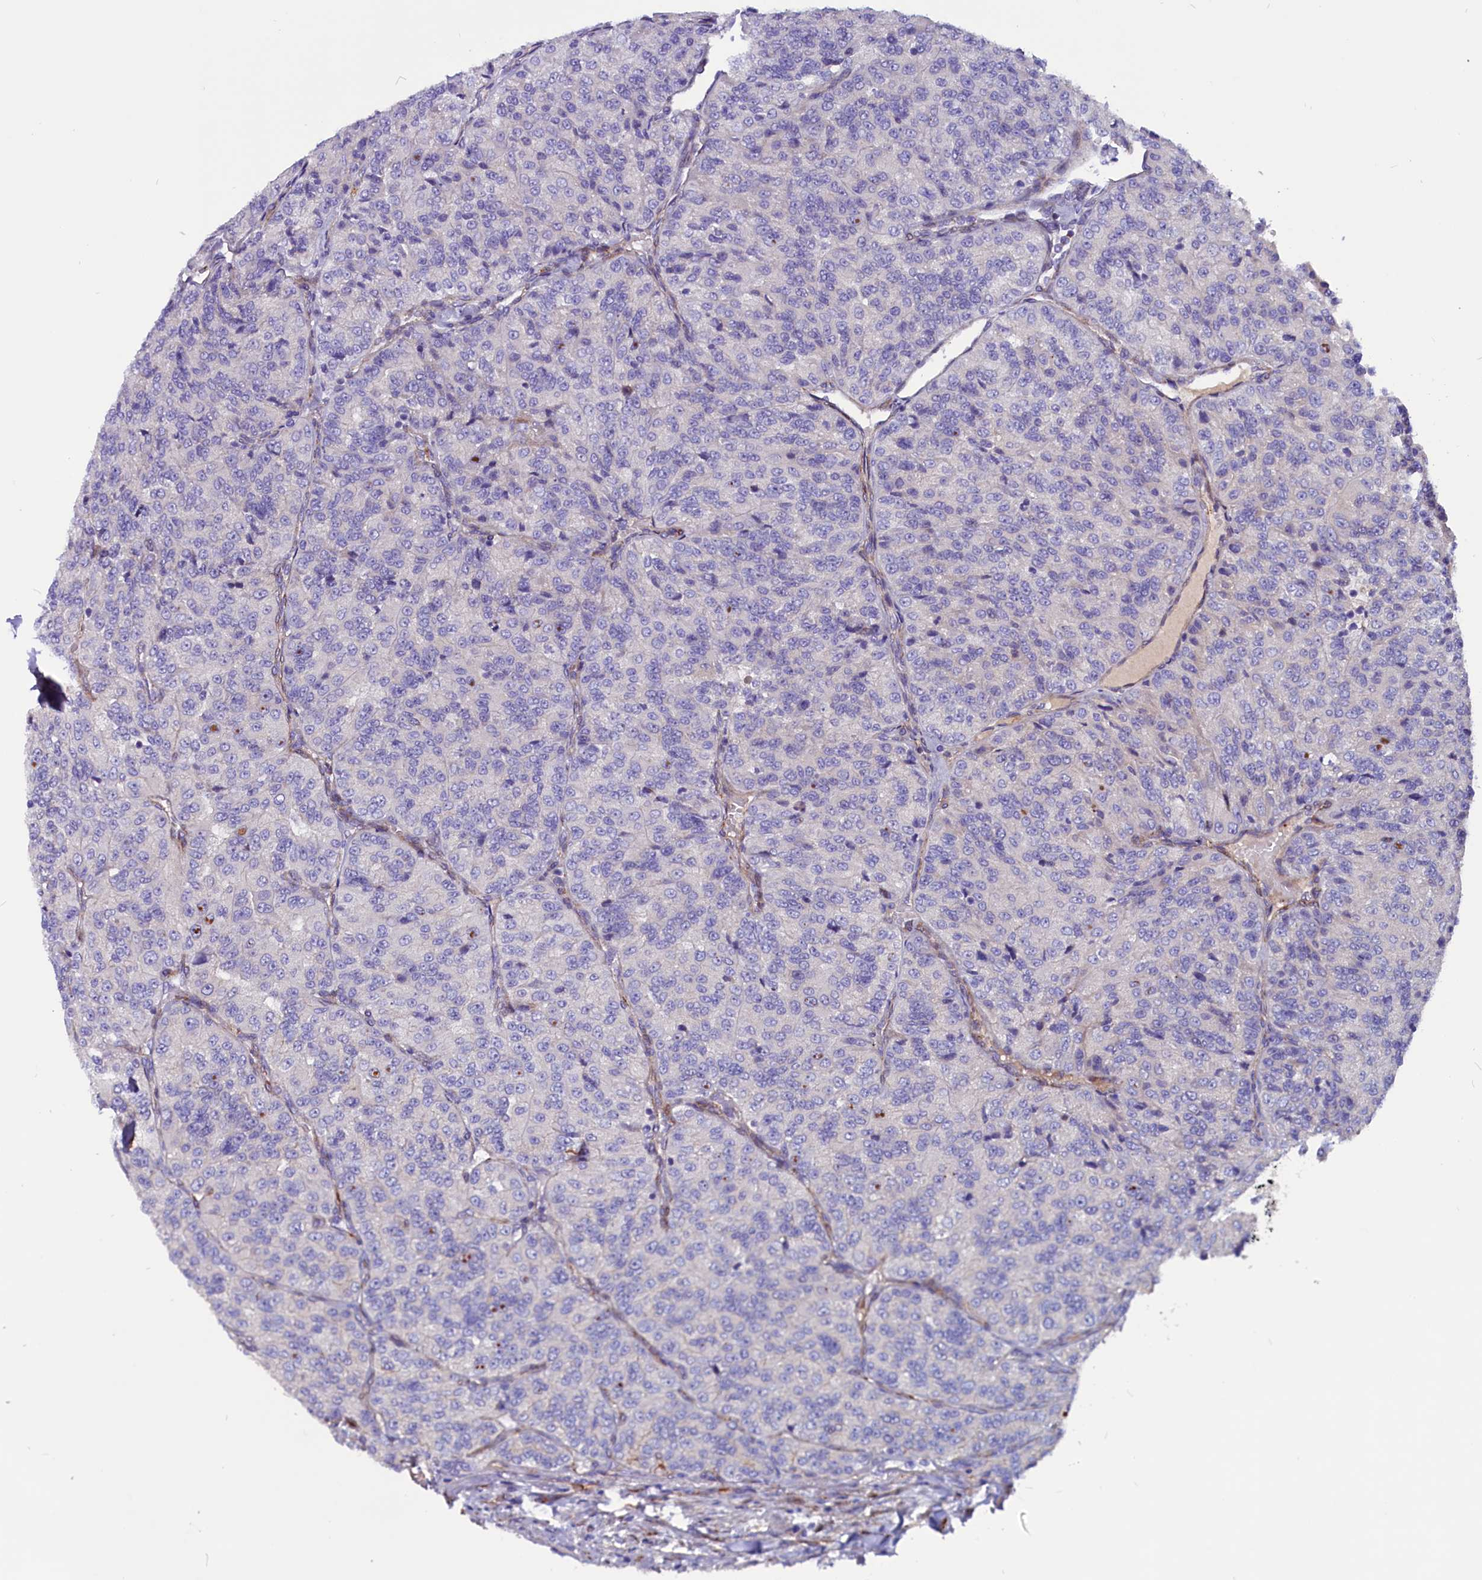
{"staining": {"intensity": "negative", "quantity": "none", "location": "none"}, "tissue": "renal cancer", "cell_type": "Tumor cells", "image_type": "cancer", "snomed": [{"axis": "morphology", "description": "Adenocarcinoma, NOS"}, {"axis": "topography", "description": "Kidney"}], "caption": "An IHC micrograph of renal adenocarcinoma is shown. There is no staining in tumor cells of renal adenocarcinoma. Brightfield microscopy of immunohistochemistry stained with DAB (brown) and hematoxylin (blue), captured at high magnification.", "gene": "ZNF749", "patient": {"sex": "female", "age": 63}}